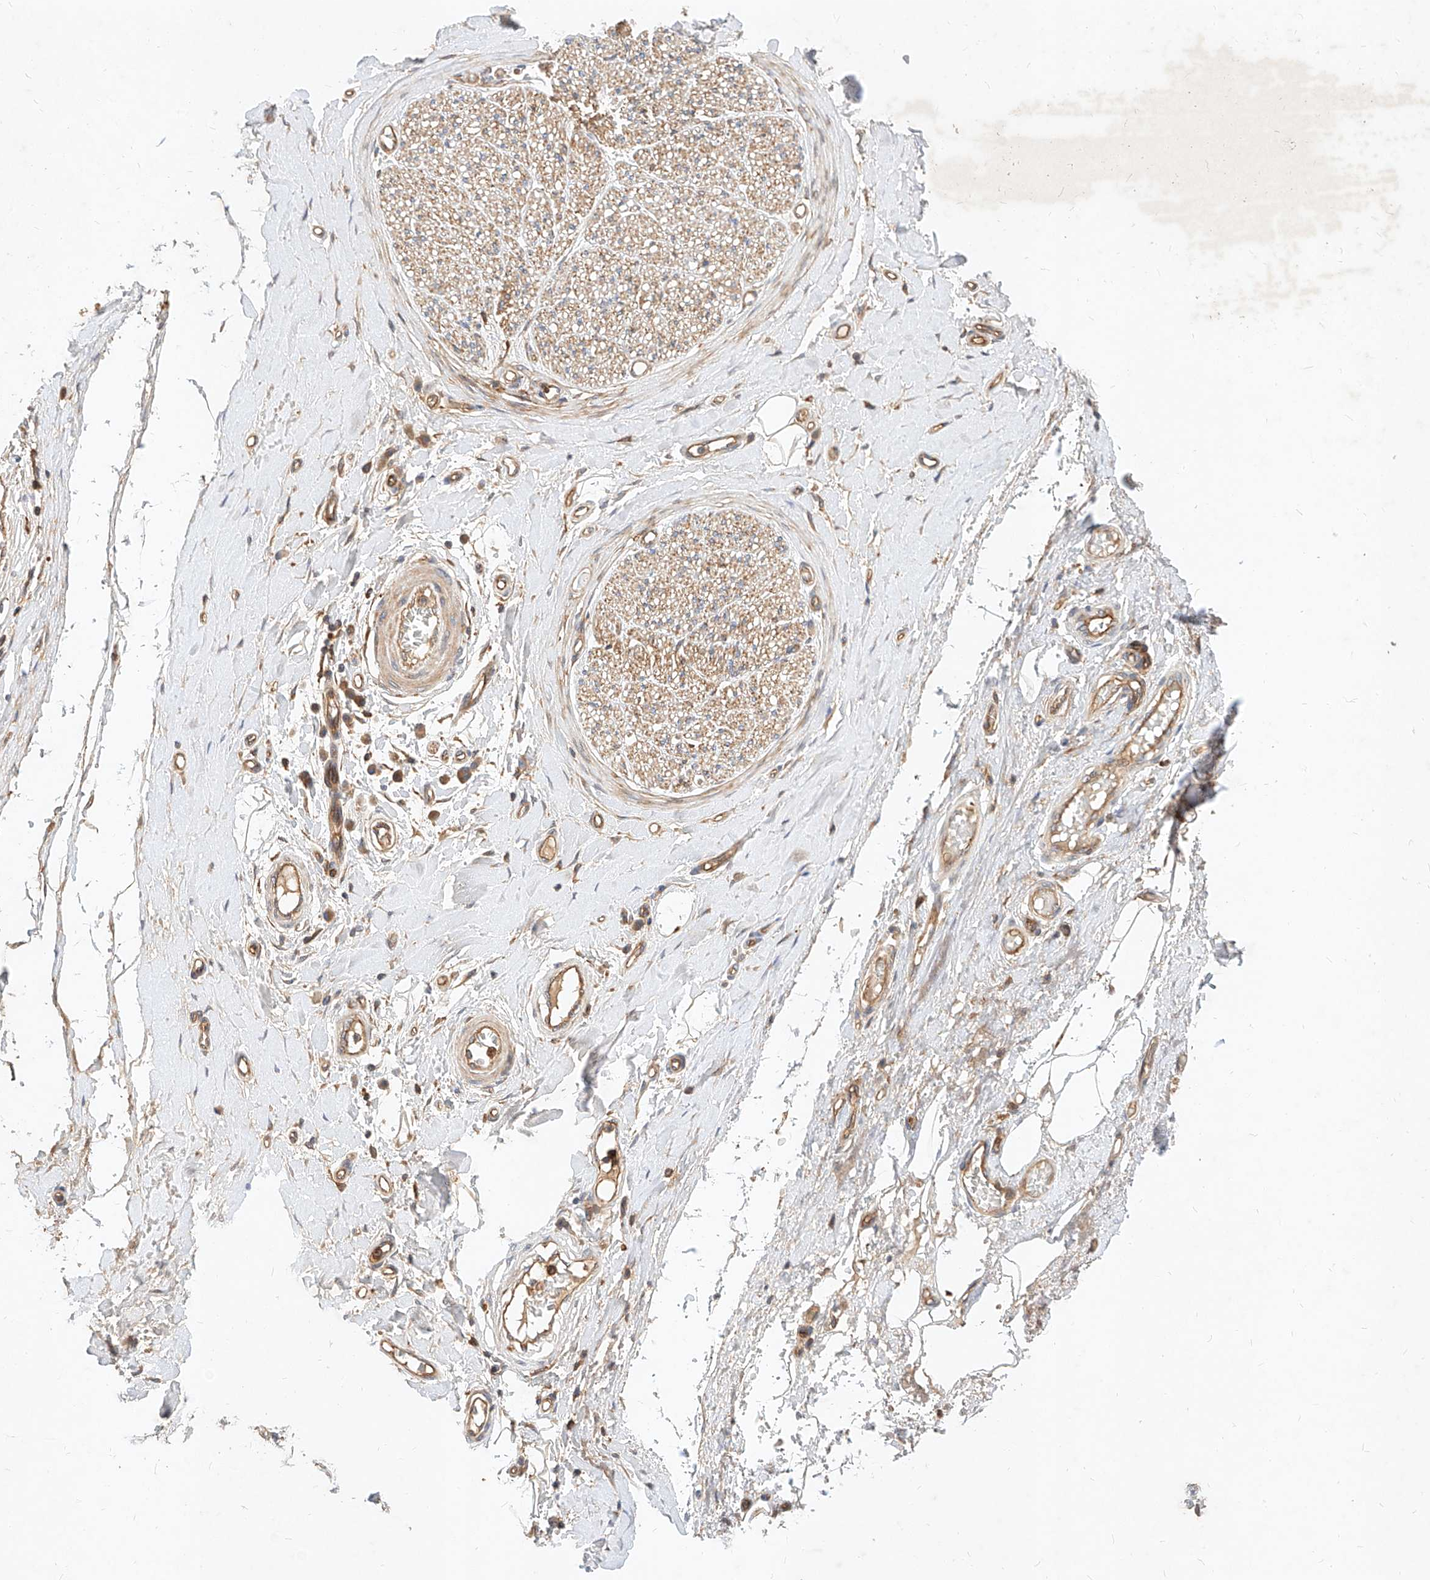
{"staining": {"intensity": "weak", "quantity": "25%-75%", "location": "cytoplasmic/membranous"}, "tissue": "adipose tissue", "cell_type": "Adipocytes", "image_type": "normal", "snomed": [{"axis": "morphology", "description": "Normal tissue, NOS"}, {"axis": "morphology", "description": "Adenocarcinoma, NOS"}, {"axis": "topography", "description": "Esophagus"}, {"axis": "topography", "description": "Stomach, upper"}, {"axis": "topography", "description": "Peripheral nerve tissue"}], "caption": "Adipose tissue was stained to show a protein in brown. There is low levels of weak cytoplasmic/membranous staining in approximately 25%-75% of adipocytes. (DAB IHC with brightfield microscopy, high magnification).", "gene": "NFAM1", "patient": {"sex": "male", "age": 62}}